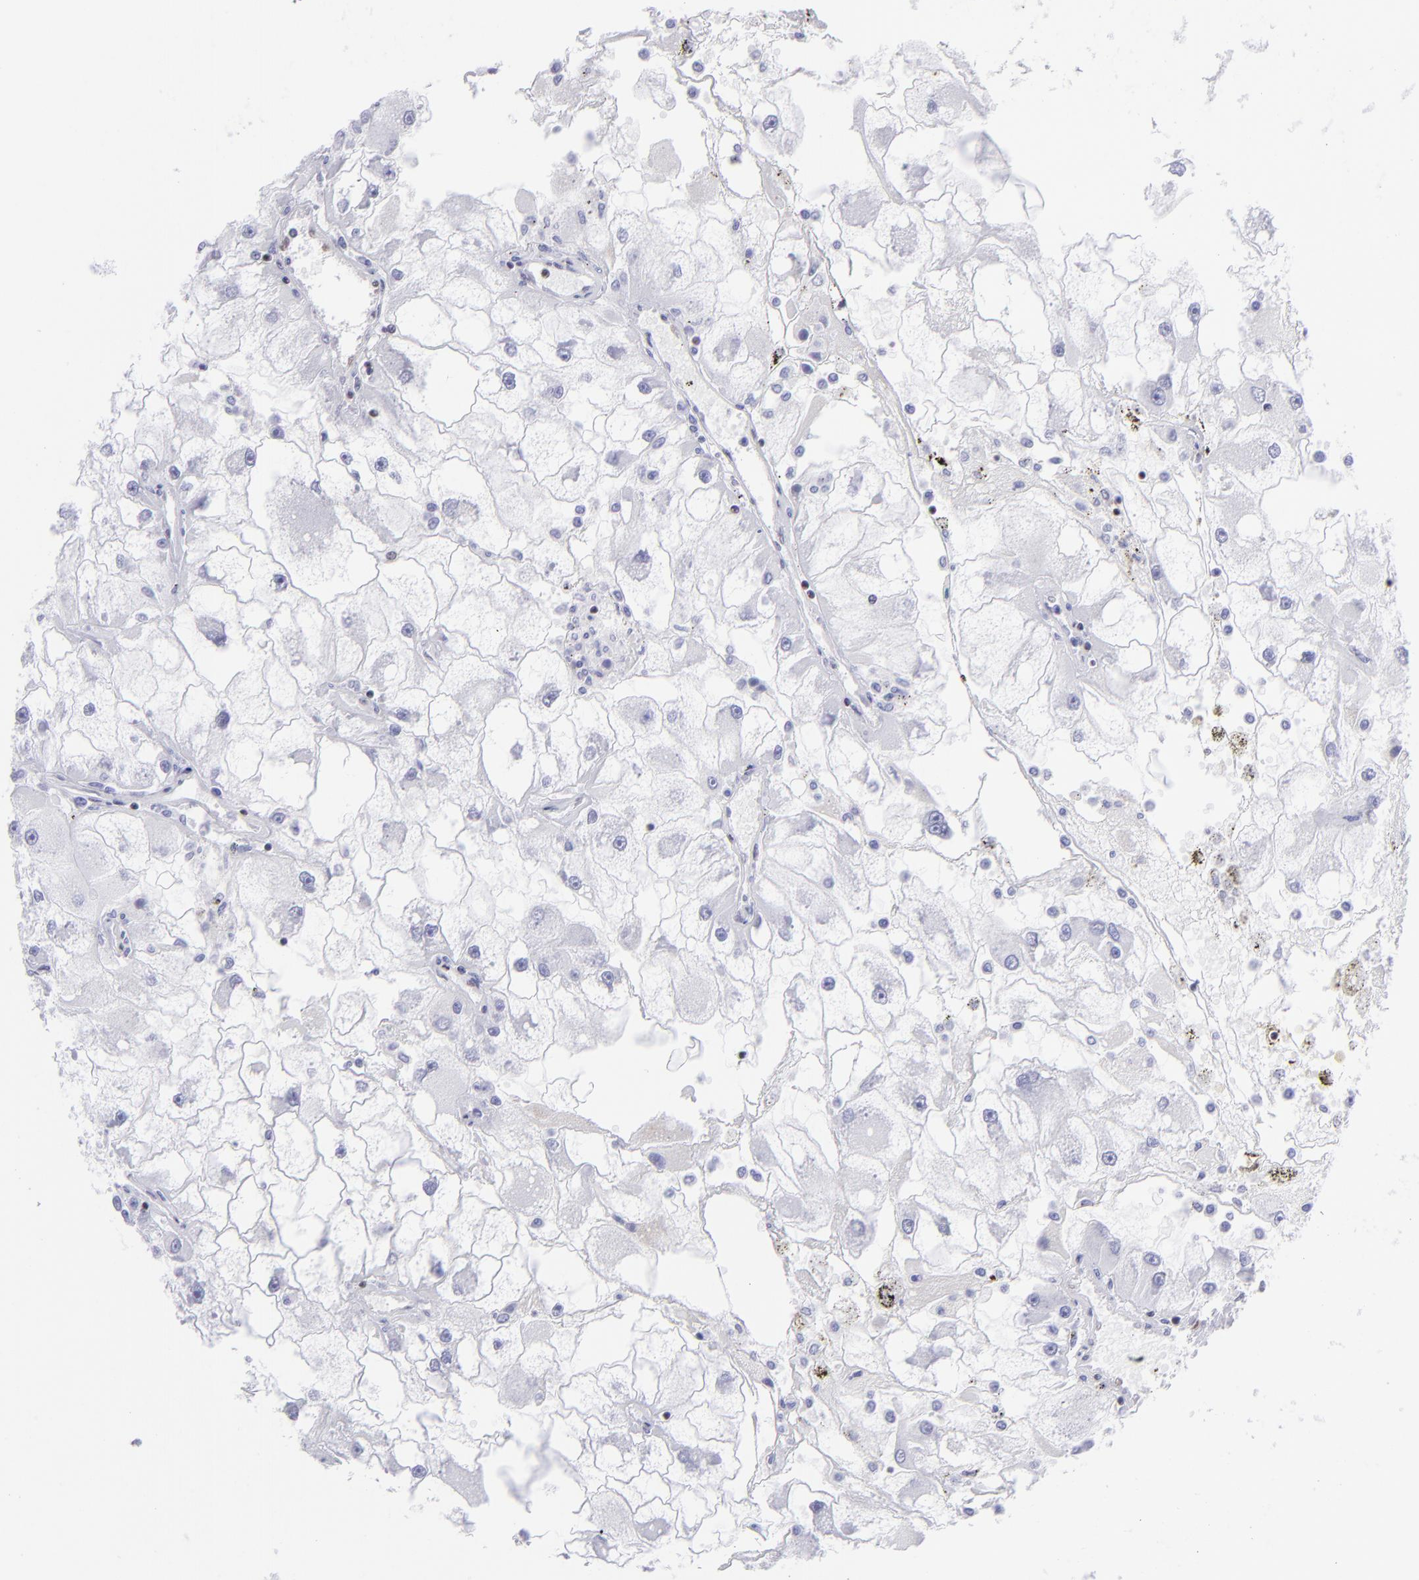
{"staining": {"intensity": "negative", "quantity": "none", "location": "none"}, "tissue": "renal cancer", "cell_type": "Tumor cells", "image_type": "cancer", "snomed": [{"axis": "morphology", "description": "Adenocarcinoma, NOS"}, {"axis": "topography", "description": "Kidney"}], "caption": "Tumor cells are negative for brown protein staining in adenocarcinoma (renal). The staining was performed using DAB (3,3'-diaminobenzidine) to visualize the protein expression in brown, while the nuclei were stained in blue with hematoxylin (Magnification: 20x).", "gene": "ETS1", "patient": {"sex": "female", "age": 73}}